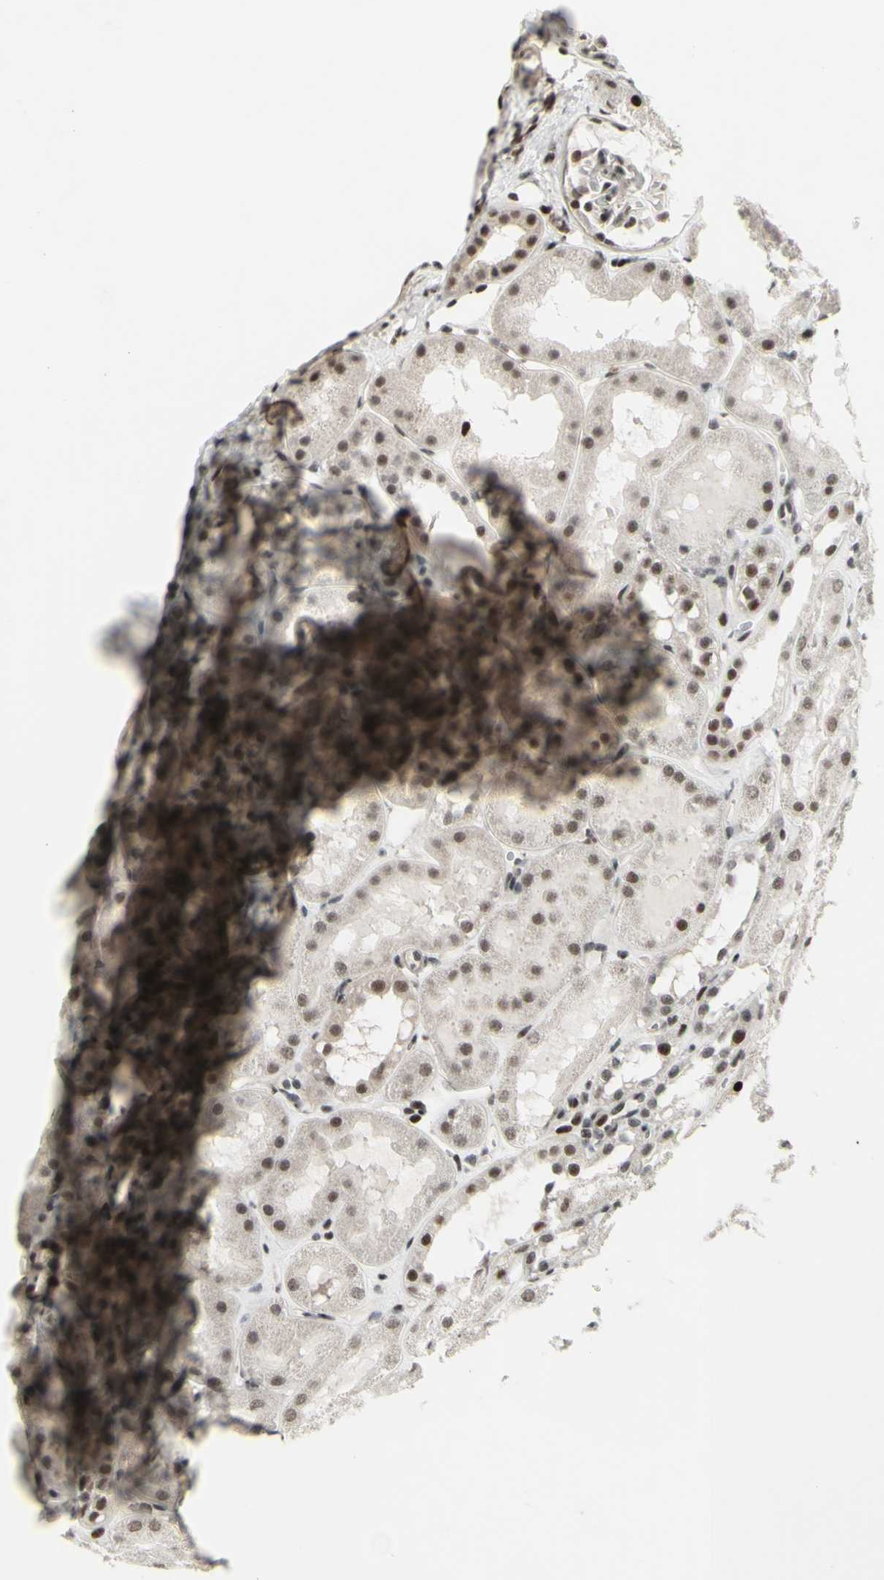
{"staining": {"intensity": "weak", "quantity": "<25%", "location": "nuclear"}, "tissue": "kidney", "cell_type": "Cells in glomeruli", "image_type": "normal", "snomed": [{"axis": "morphology", "description": "Normal tissue, NOS"}, {"axis": "topography", "description": "Kidney"}, {"axis": "topography", "description": "Urinary bladder"}], "caption": "This is a image of IHC staining of normal kidney, which shows no staining in cells in glomeruli.", "gene": "SUPT6H", "patient": {"sex": "male", "age": 16}}